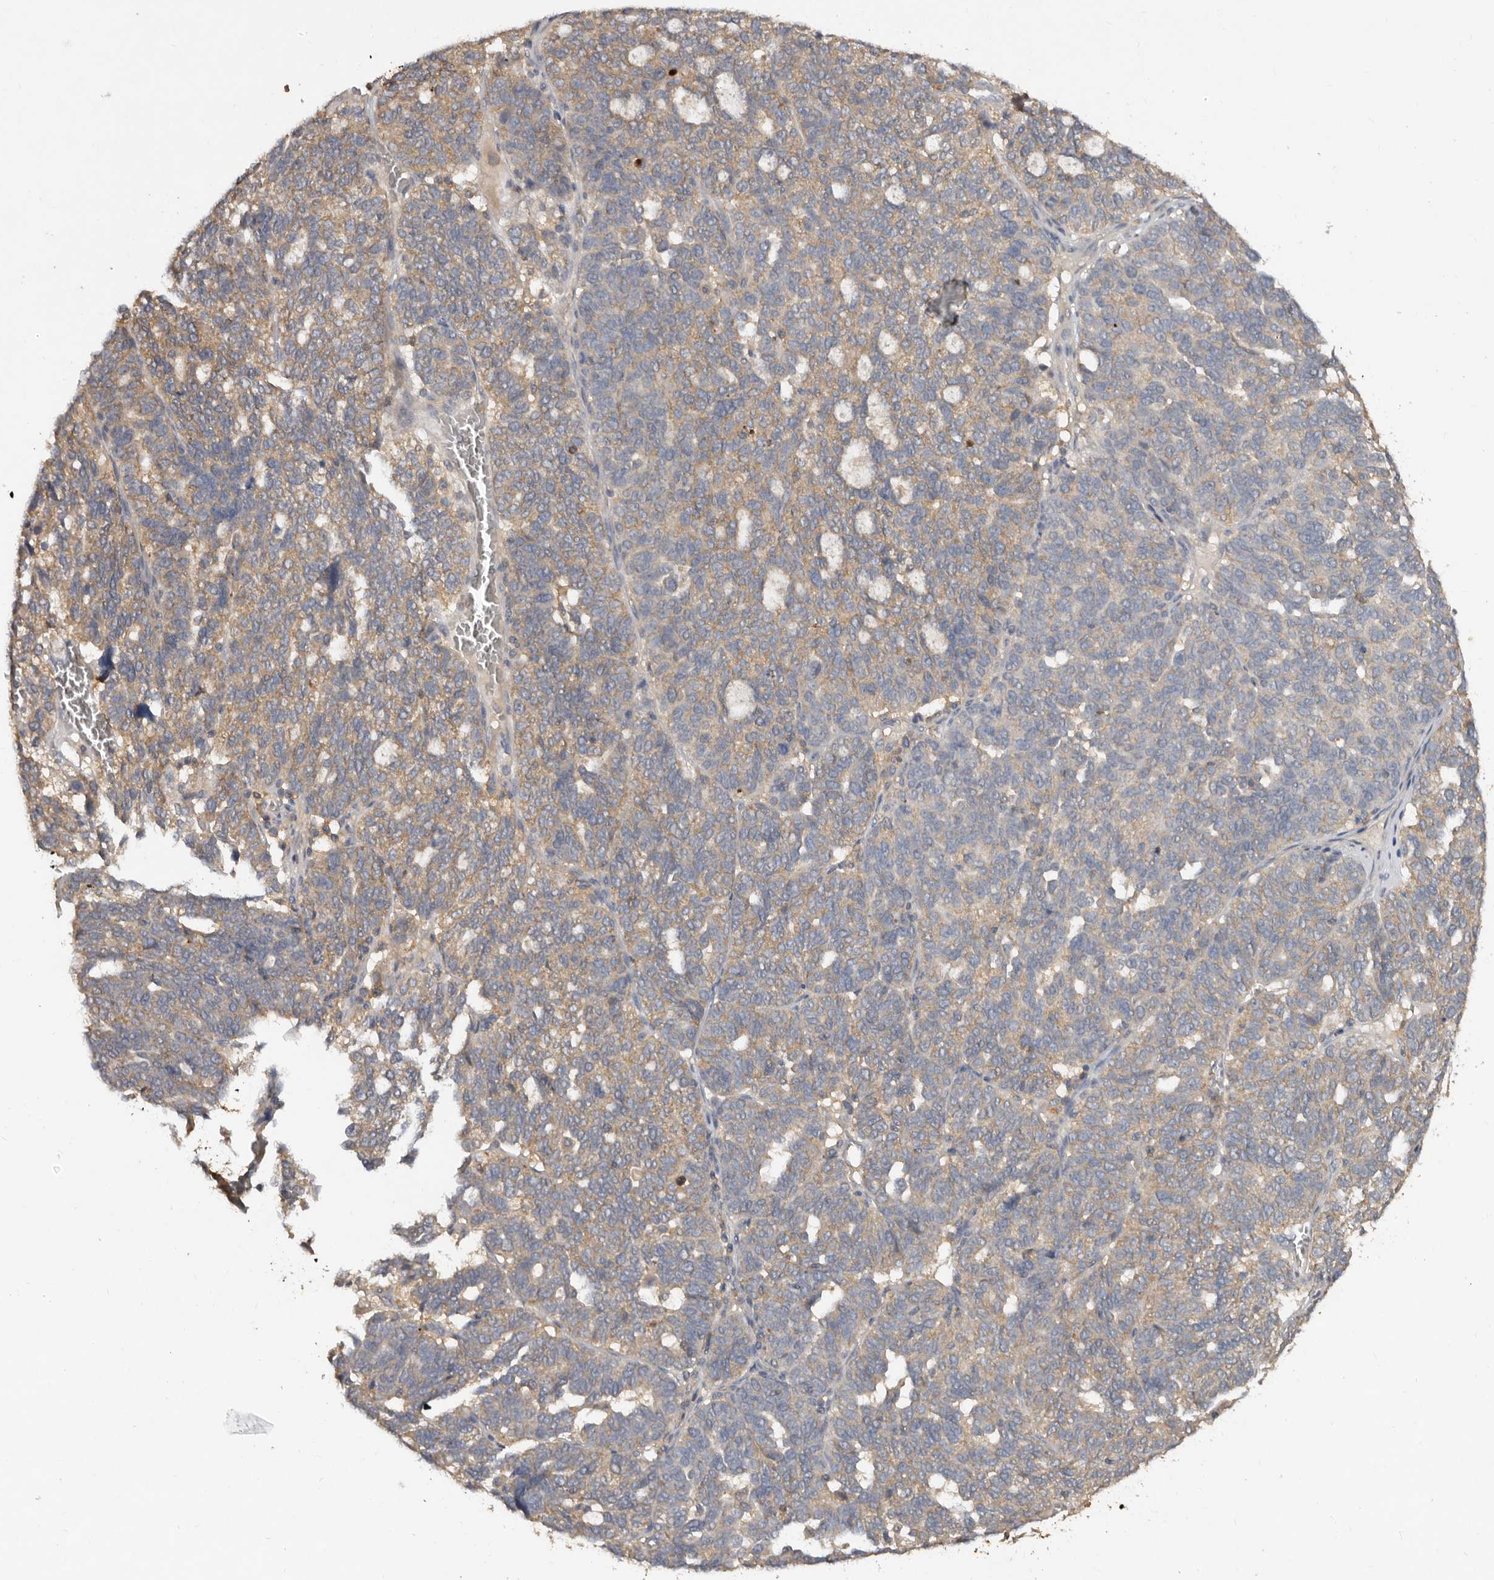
{"staining": {"intensity": "weak", "quantity": "25%-75%", "location": "cytoplasmic/membranous"}, "tissue": "ovarian cancer", "cell_type": "Tumor cells", "image_type": "cancer", "snomed": [{"axis": "morphology", "description": "Cystadenocarcinoma, serous, NOS"}, {"axis": "topography", "description": "Ovary"}], "caption": "Immunohistochemistry (IHC) of human ovarian cancer demonstrates low levels of weak cytoplasmic/membranous staining in approximately 25%-75% of tumor cells. The protein of interest is shown in brown color, while the nuclei are stained blue.", "gene": "EDEM1", "patient": {"sex": "female", "age": 59}}